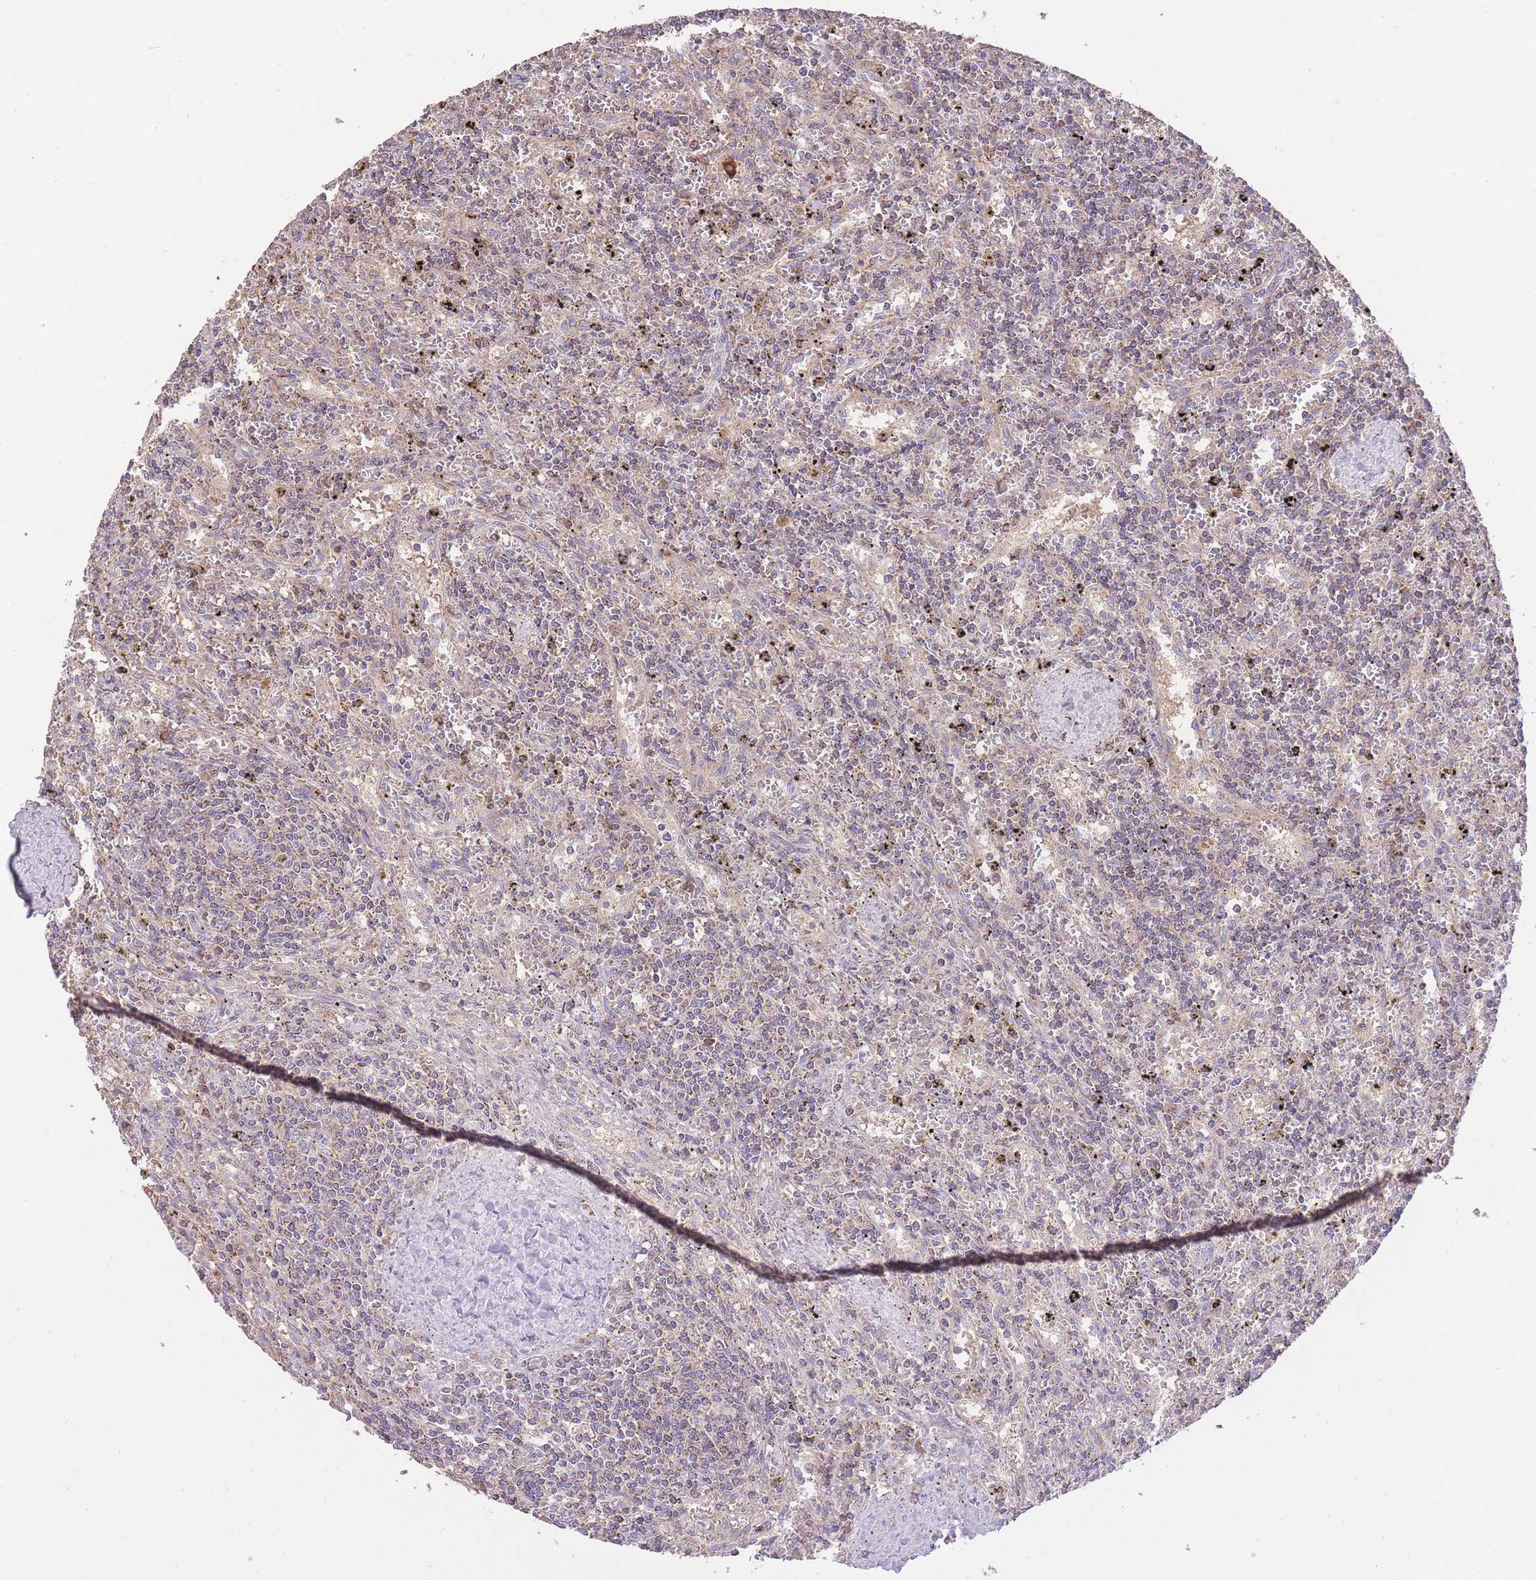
{"staining": {"intensity": "weak", "quantity": "<25%", "location": "cytoplasmic/membranous"}, "tissue": "lymphoma", "cell_type": "Tumor cells", "image_type": "cancer", "snomed": [{"axis": "morphology", "description": "Malignant lymphoma, non-Hodgkin's type, Low grade"}, {"axis": "topography", "description": "Spleen"}], "caption": "Tumor cells are negative for protein expression in human lymphoma.", "gene": "PREP", "patient": {"sex": "male", "age": 76}}